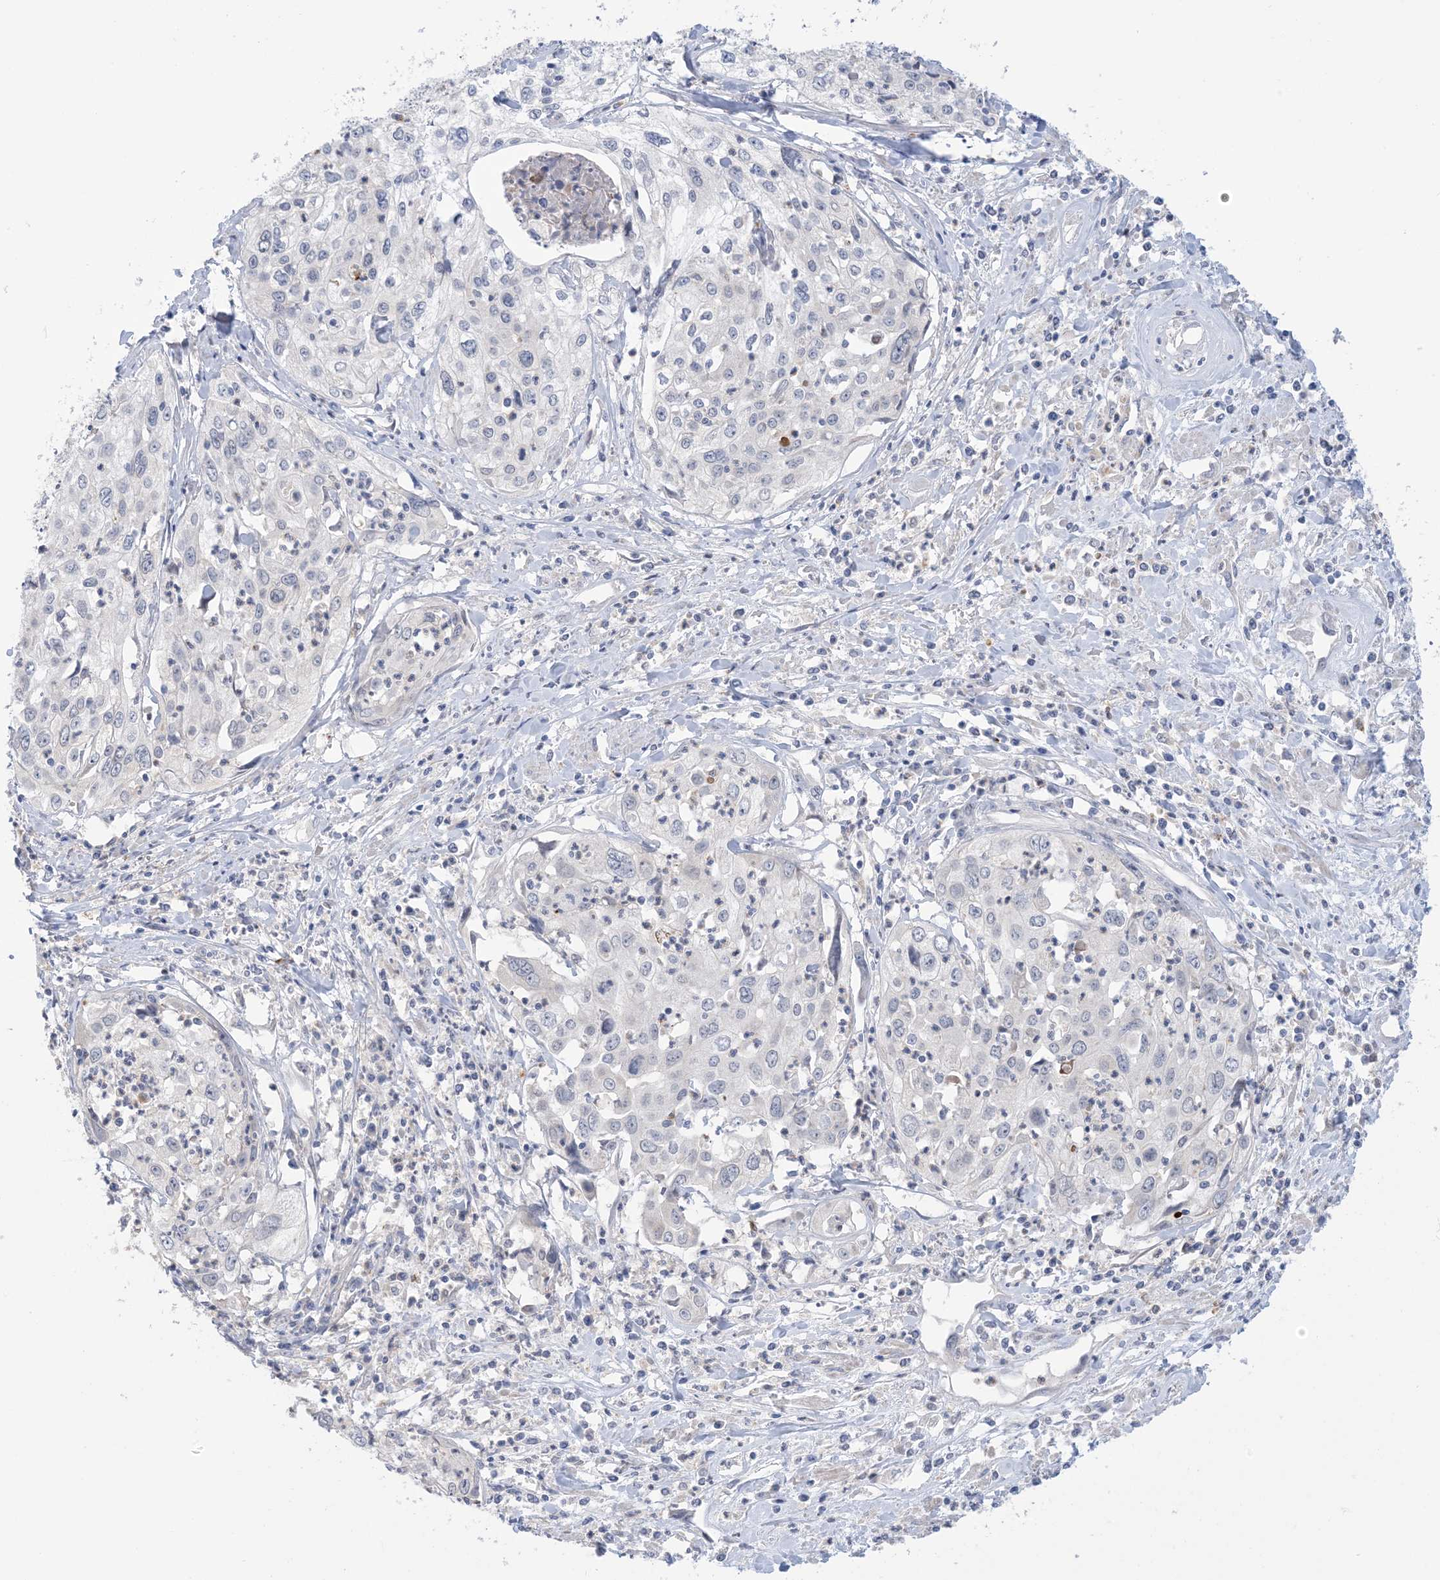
{"staining": {"intensity": "negative", "quantity": "none", "location": "none"}, "tissue": "cervical cancer", "cell_type": "Tumor cells", "image_type": "cancer", "snomed": [{"axis": "morphology", "description": "Squamous cell carcinoma, NOS"}, {"axis": "topography", "description": "Cervix"}], "caption": "This histopathology image is of cervical cancer stained with immunohistochemistry to label a protein in brown with the nuclei are counter-stained blue. There is no positivity in tumor cells.", "gene": "TTYH1", "patient": {"sex": "female", "age": 31}}